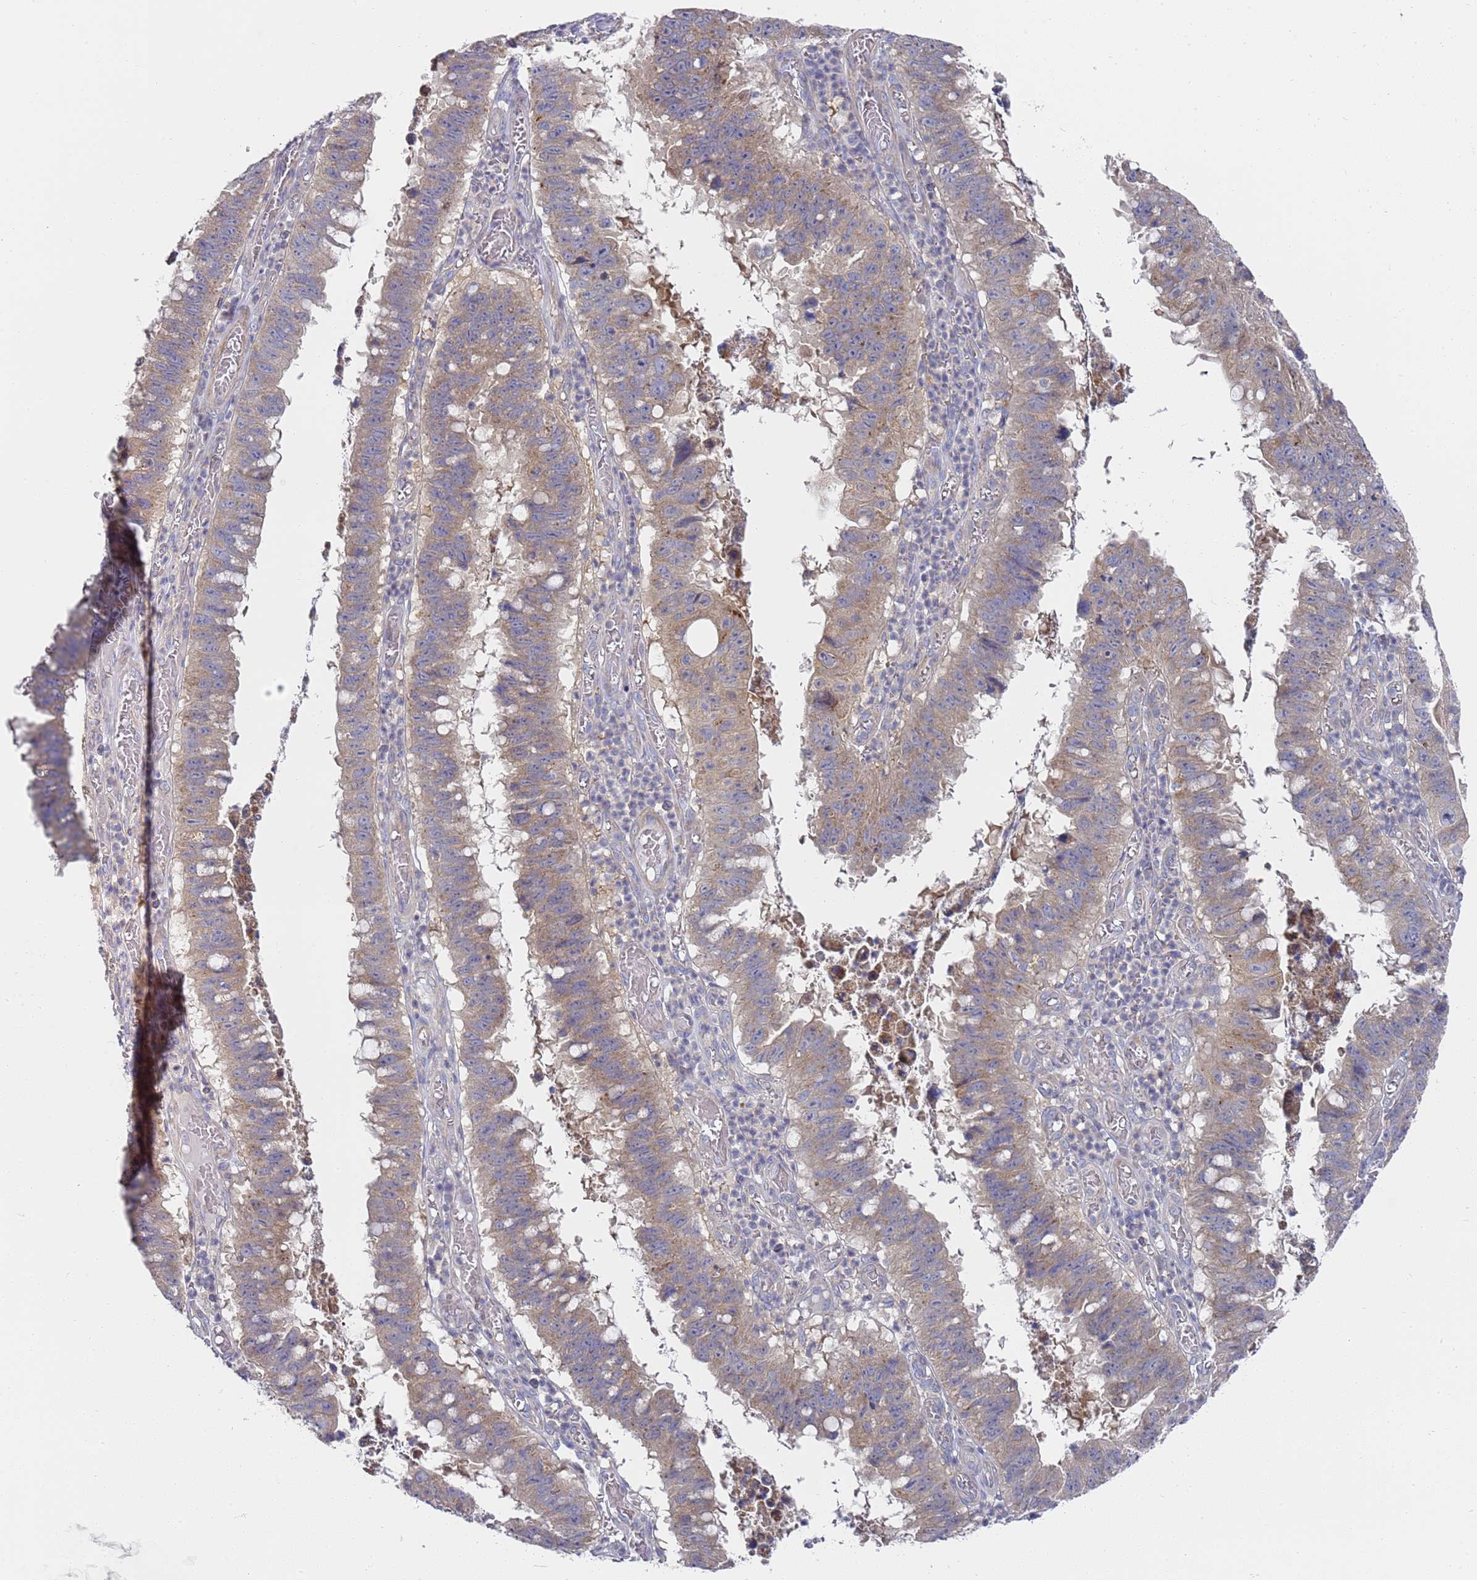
{"staining": {"intensity": "weak", "quantity": ">75%", "location": "cytoplasmic/membranous"}, "tissue": "stomach cancer", "cell_type": "Tumor cells", "image_type": "cancer", "snomed": [{"axis": "morphology", "description": "Adenocarcinoma, NOS"}, {"axis": "topography", "description": "Stomach"}], "caption": "IHC histopathology image of human stomach cancer stained for a protein (brown), which demonstrates low levels of weak cytoplasmic/membranous positivity in about >75% of tumor cells.", "gene": "SCAPER", "patient": {"sex": "male", "age": 59}}